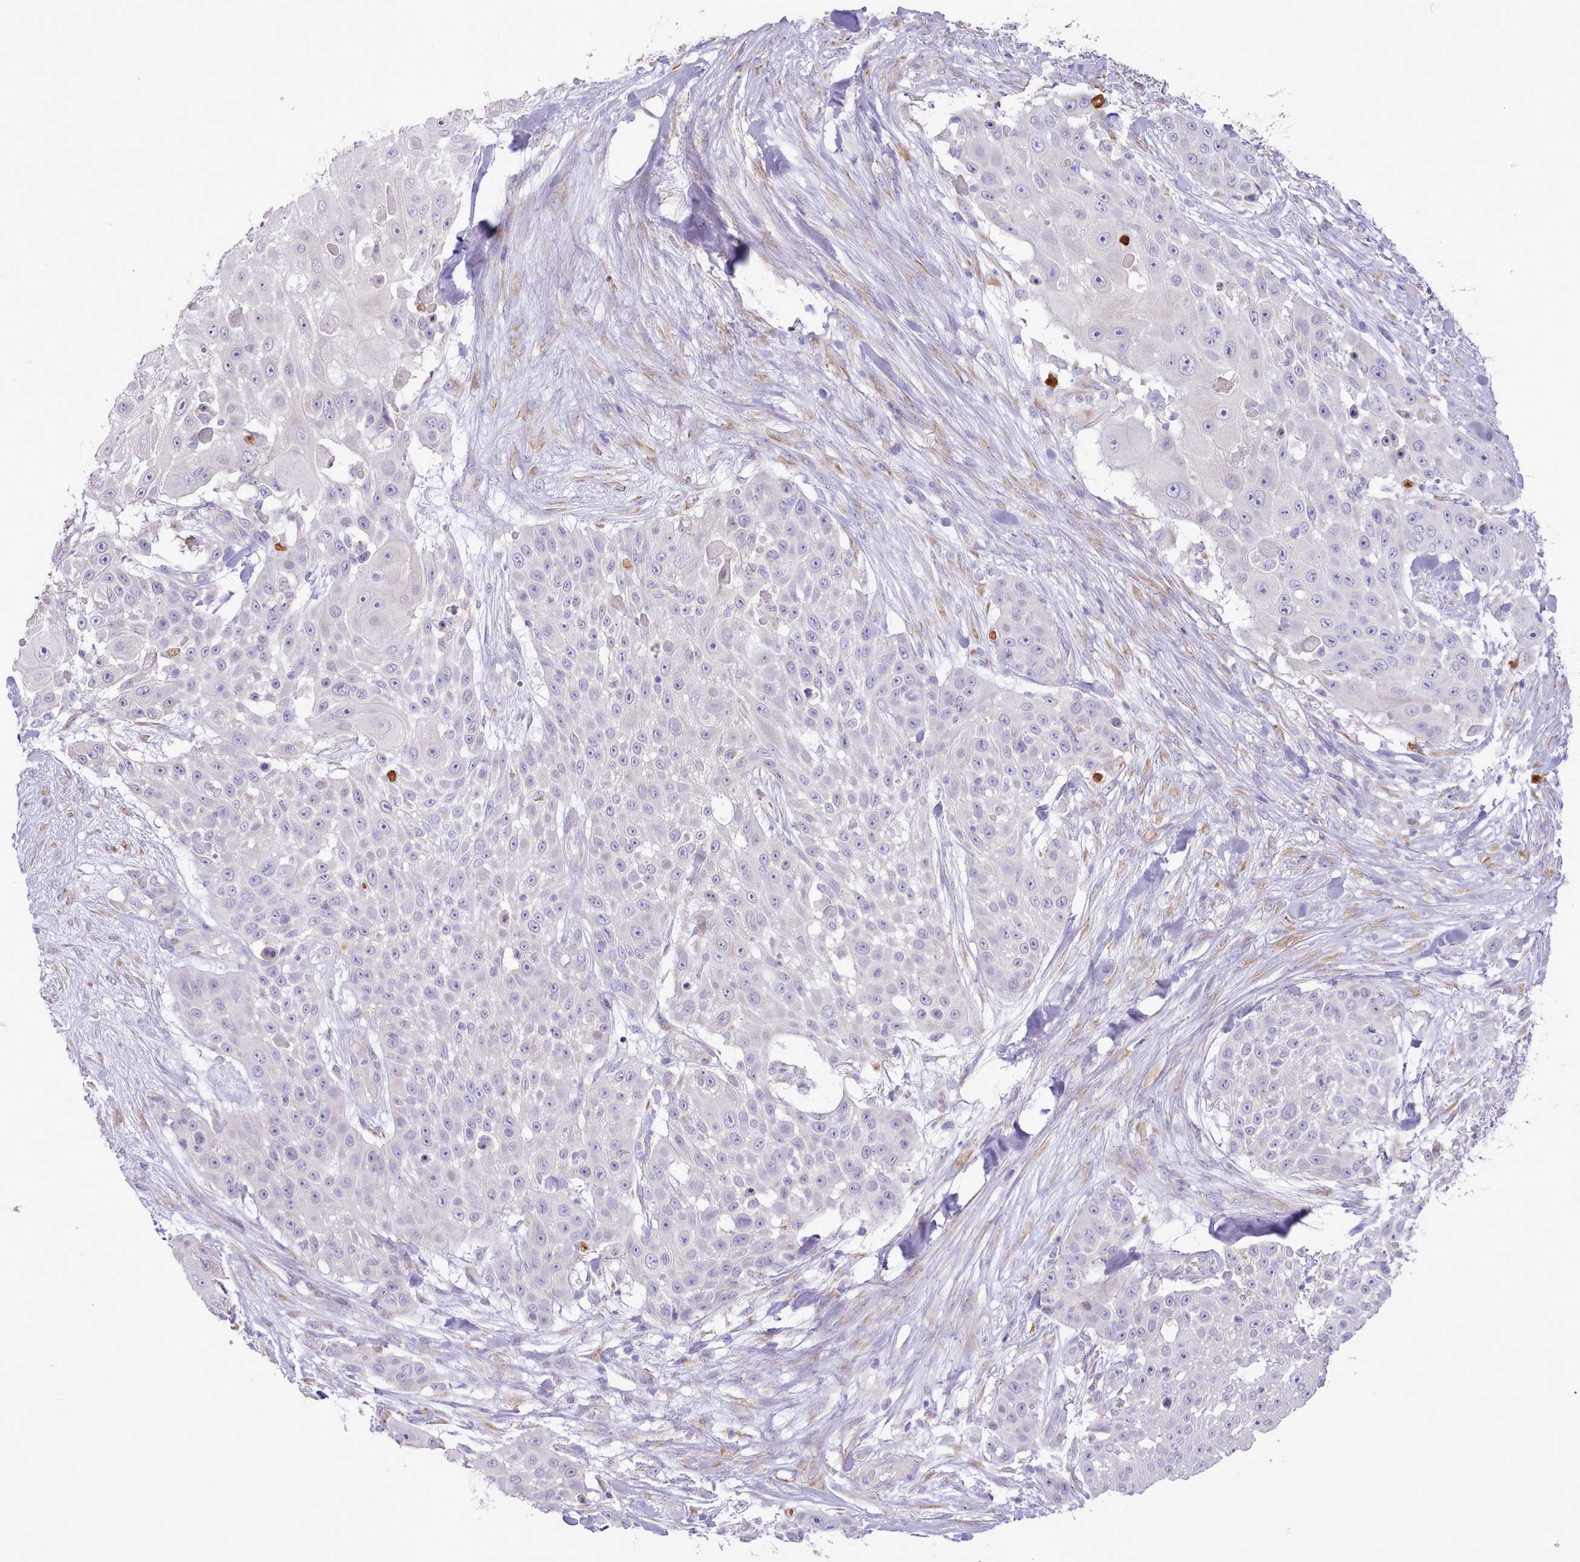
{"staining": {"intensity": "negative", "quantity": "none", "location": "none"}, "tissue": "skin cancer", "cell_type": "Tumor cells", "image_type": "cancer", "snomed": [{"axis": "morphology", "description": "Squamous cell carcinoma, NOS"}, {"axis": "topography", "description": "Skin"}], "caption": "Tumor cells are negative for protein expression in human skin cancer. Brightfield microscopy of IHC stained with DAB (3,3'-diaminobenzidine) (brown) and hematoxylin (blue), captured at high magnification.", "gene": "CCL1", "patient": {"sex": "female", "age": 86}}